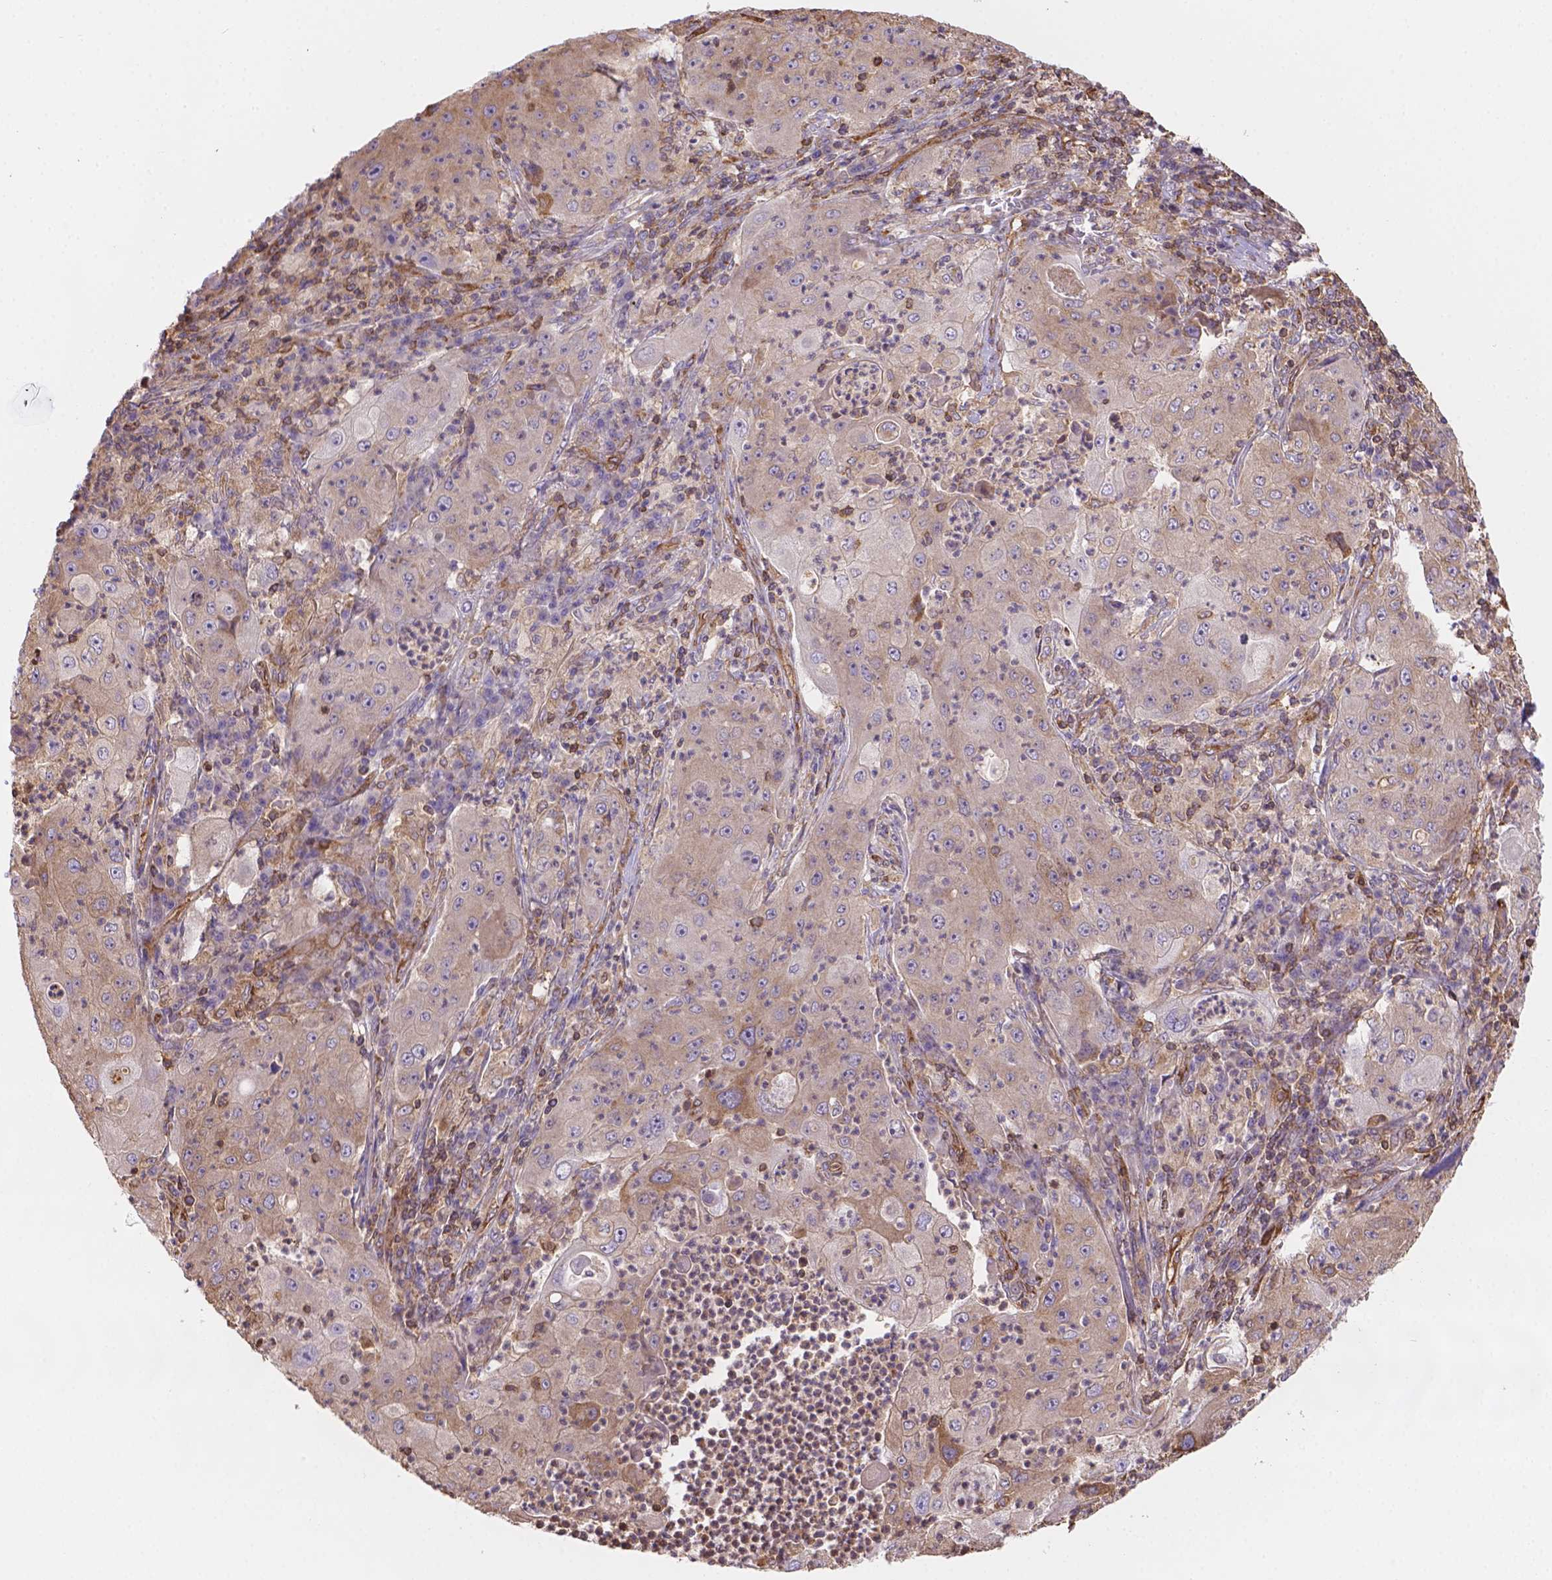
{"staining": {"intensity": "weak", "quantity": "<25%", "location": "cytoplasmic/membranous"}, "tissue": "lung cancer", "cell_type": "Tumor cells", "image_type": "cancer", "snomed": [{"axis": "morphology", "description": "Squamous cell carcinoma, NOS"}, {"axis": "topography", "description": "Lung"}], "caption": "Immunohistochemistry image of neoplastic tissue: squamous cell carcinoma (lung) stained with DAB (3,3'-diaminobenzidine) demonstrates no significant protein expression in tumor cells.", "gene": "DMWD", "patient": {"sex": "female", "age": 59}}